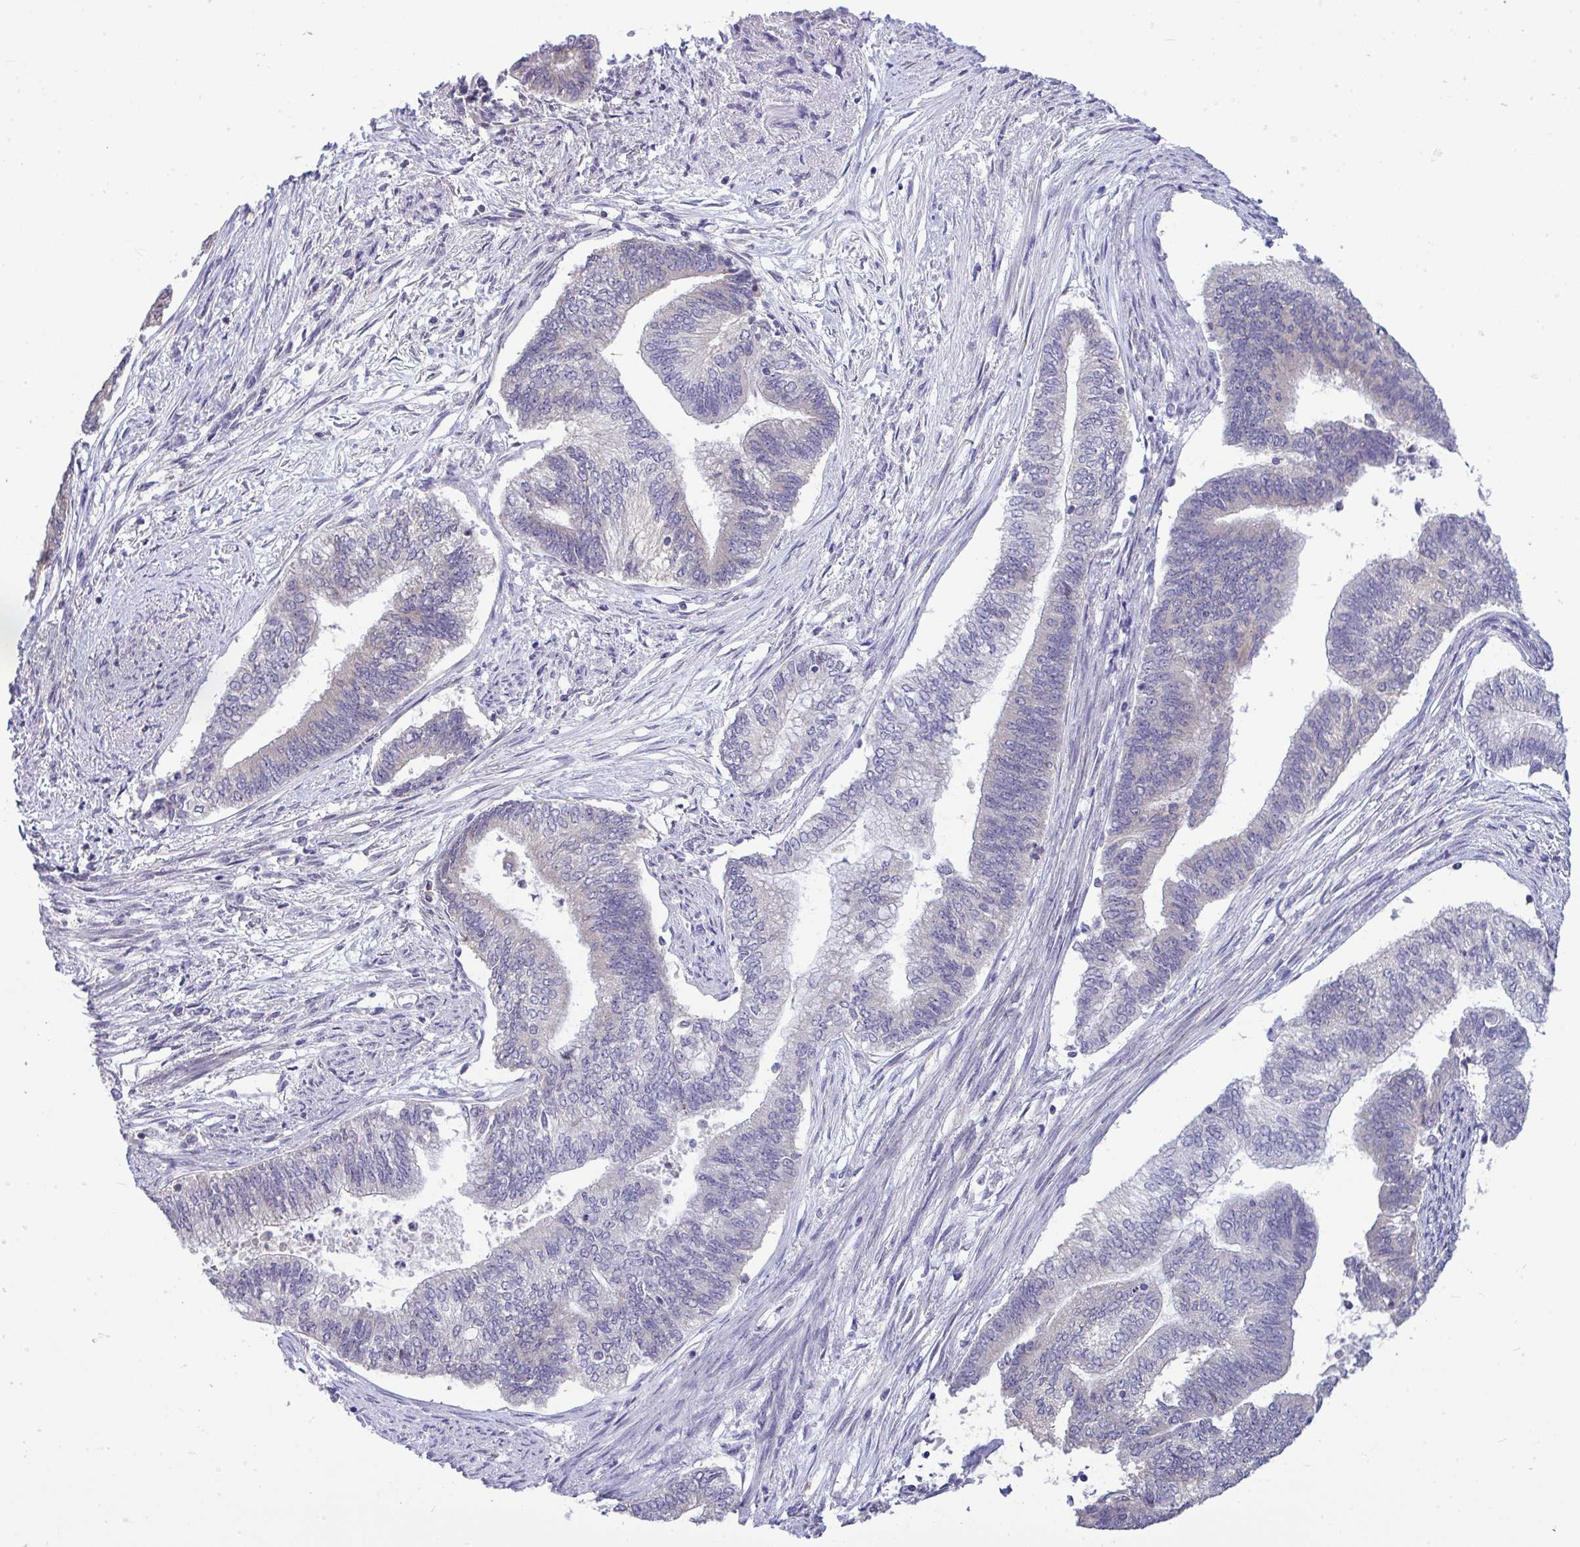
{"staining": {"intensity": "negative", "quantity": "none", "location": "none"}, "tissue": "endometrial cancer", "cell_type": "Tumor cells", "image_type": "cancer", "snomed": [{"axis": "morphology", "description": "Adenocarcinoma, NOS"}, {"axis": "topography", "description": "Endometrium"}], "caption": "Immunohistochemistry (IHC) of human endometrial cancer (adenocarcinoma) reveals no positivity in tumor cells. Brightfield microscopy of IHC stained with DAB (brown) and hematoxylin (blue), captured at high magnification.", "gene": "PIGK", "patient": {"sex": "female", "age": 65}}